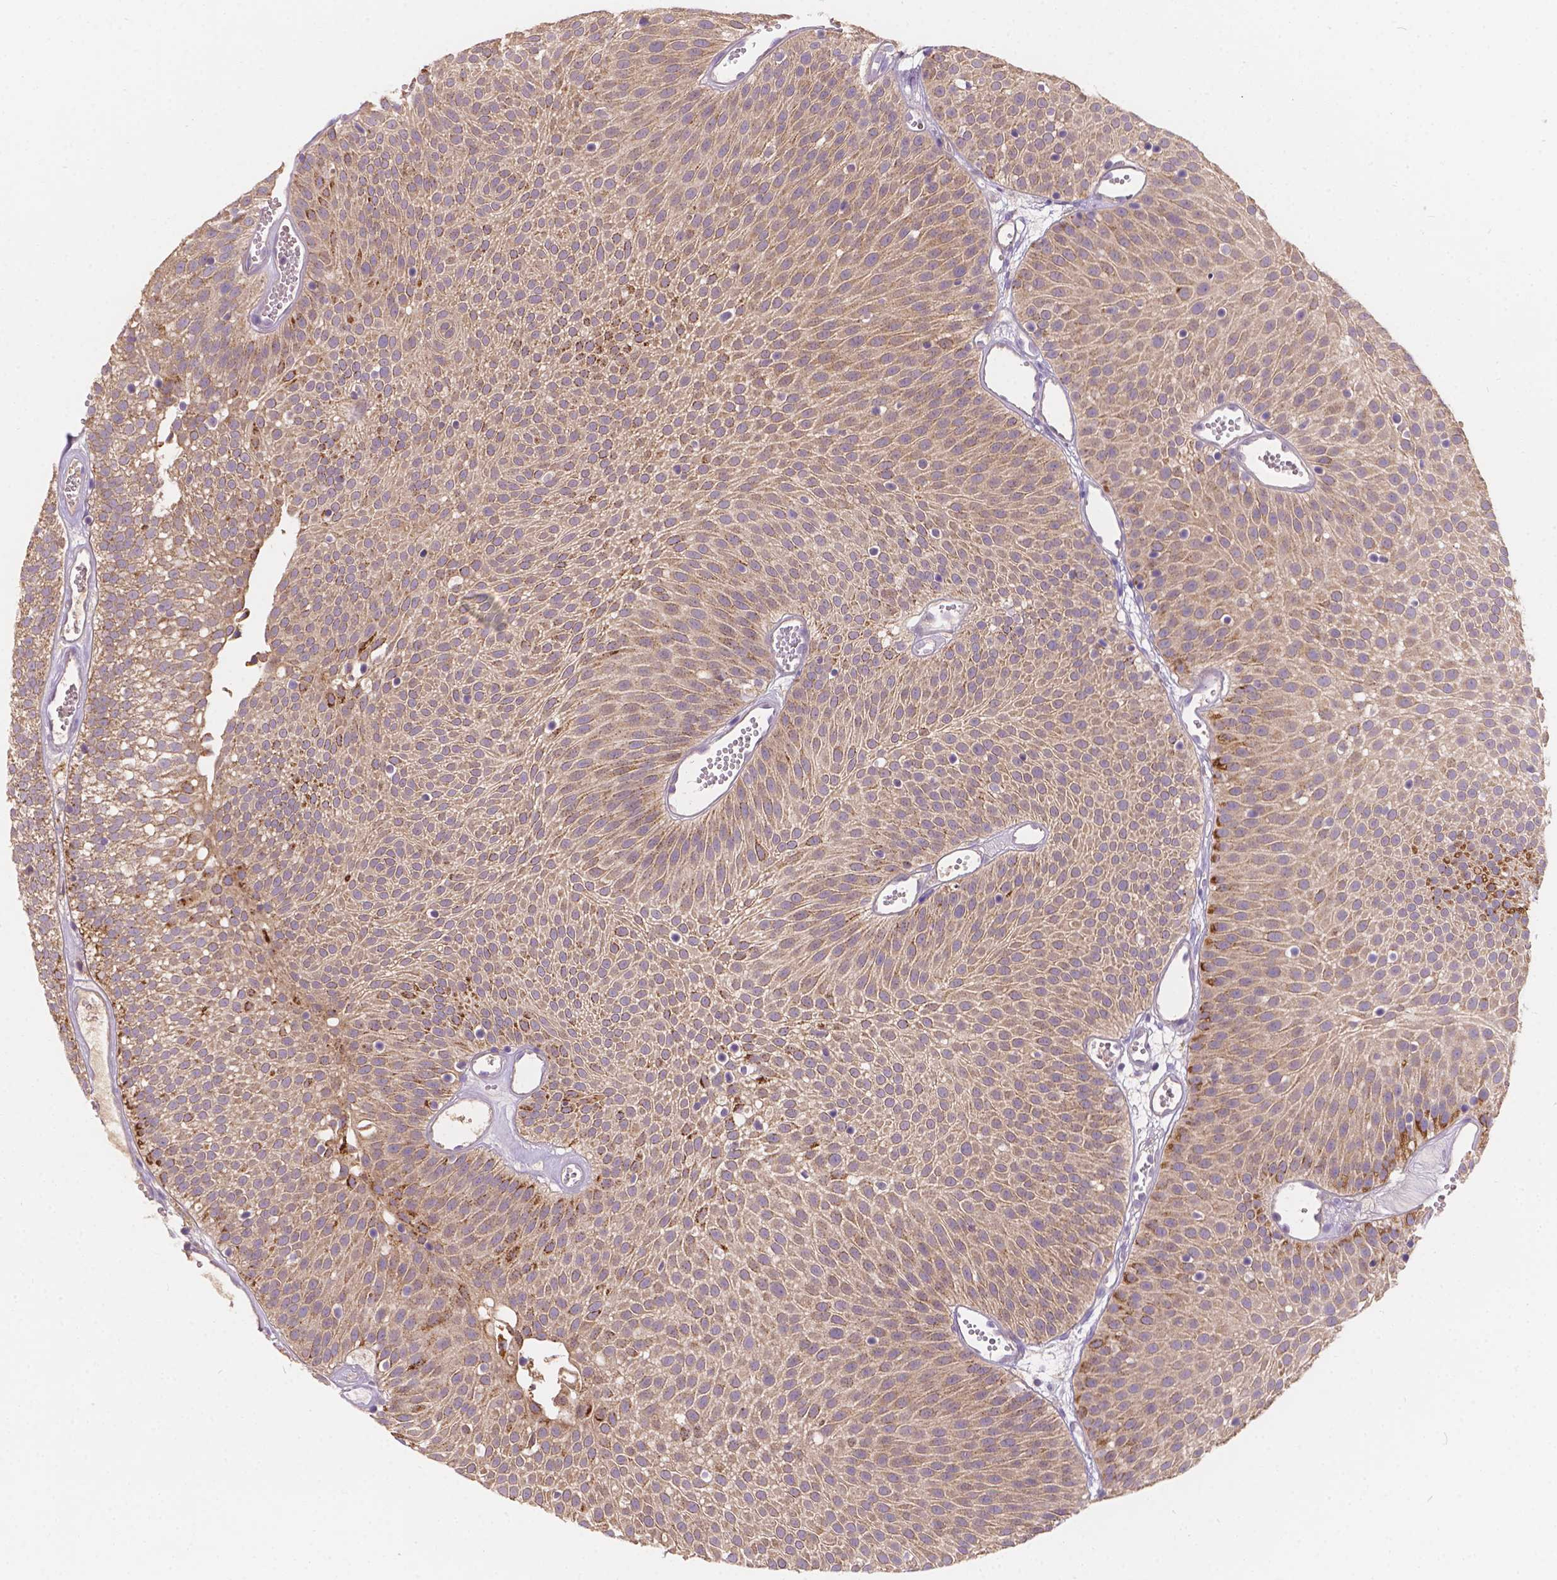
{"staining": {"intensity": "strong", "quantity": "<25%", "location": "cytoplasmic/membranous"}, "tissue": "urothelial cancer", "cell_type": "Tumor cells", "image_type": "cancer", "snomed": [{"axis": "morphology", "description": "Urothelial carcinoma, Low grade"}, {"axis": "topography", "description": "Urinary bladder"}], "caption": "Immunohistochemistry (IHC) photomicrograph of human urothelial cancer stained for a protein (brown), which reveals medium levels of strong cytoplasmic/membranous positivity in about <25% of tumor cells.", "gene": "CDK10", "patient": {"sex": "male", "age": 52}}